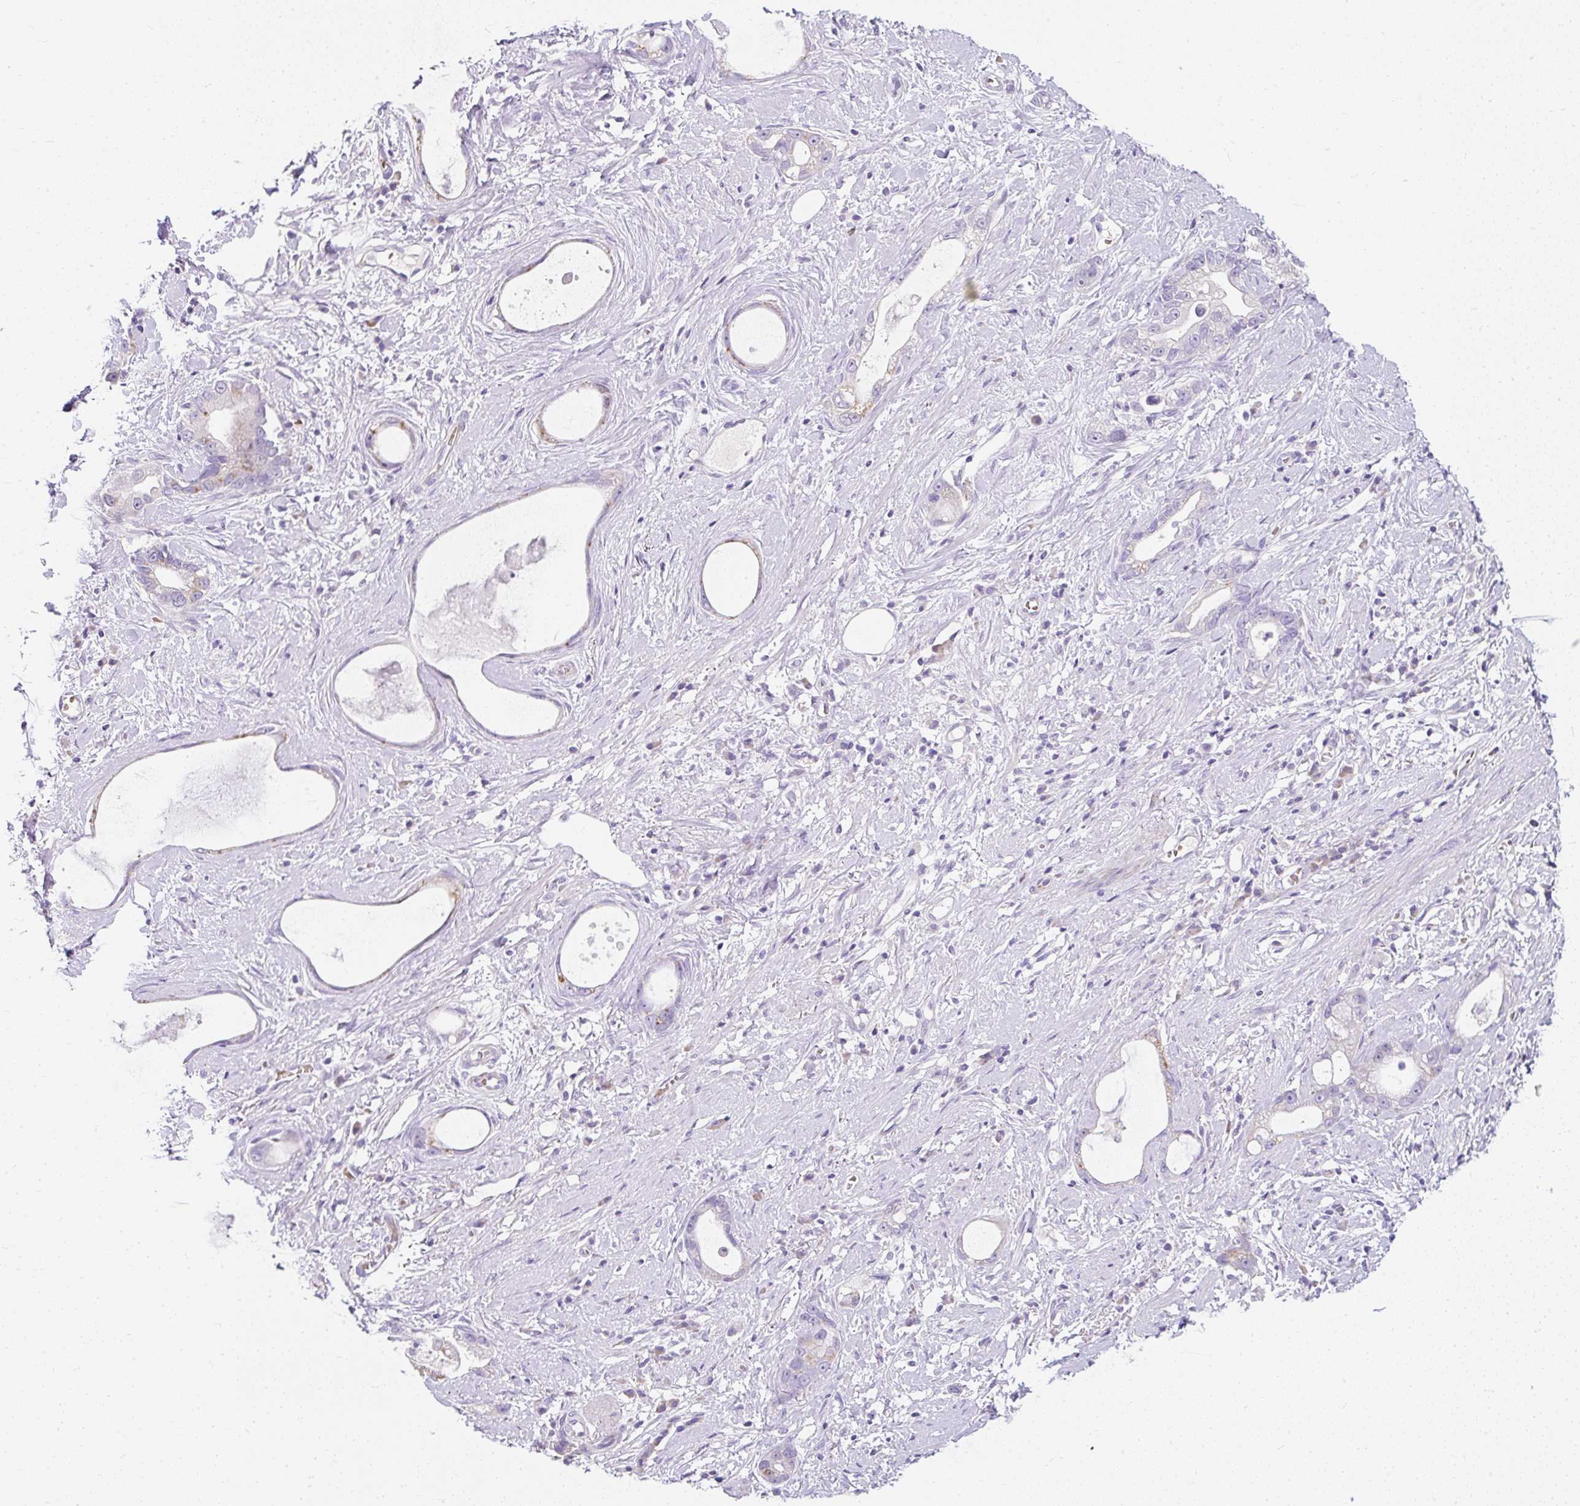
{"staining": {"intensity": "weak", "quantity": "25%-75%", "location": "cytoplasmic/membranous"}, "tissue": "stomach cancer", "cell_type": "Tumor cells", "image_type": "cancer", "snomed": [{"axis": "morphology", "description": "Adenocarcinoma, NOS"}, {"axis": "topography", "description": "Stomach"}], "caption": "Immunohistochemistry (IHC) of stomach adenocarcinoma shows low levels of weak cytoplasmic/membranous positivity in about 25%-75% of tumor cells.", "gene": "DTX4", "patient": {"sex": "male", "age": 55}}